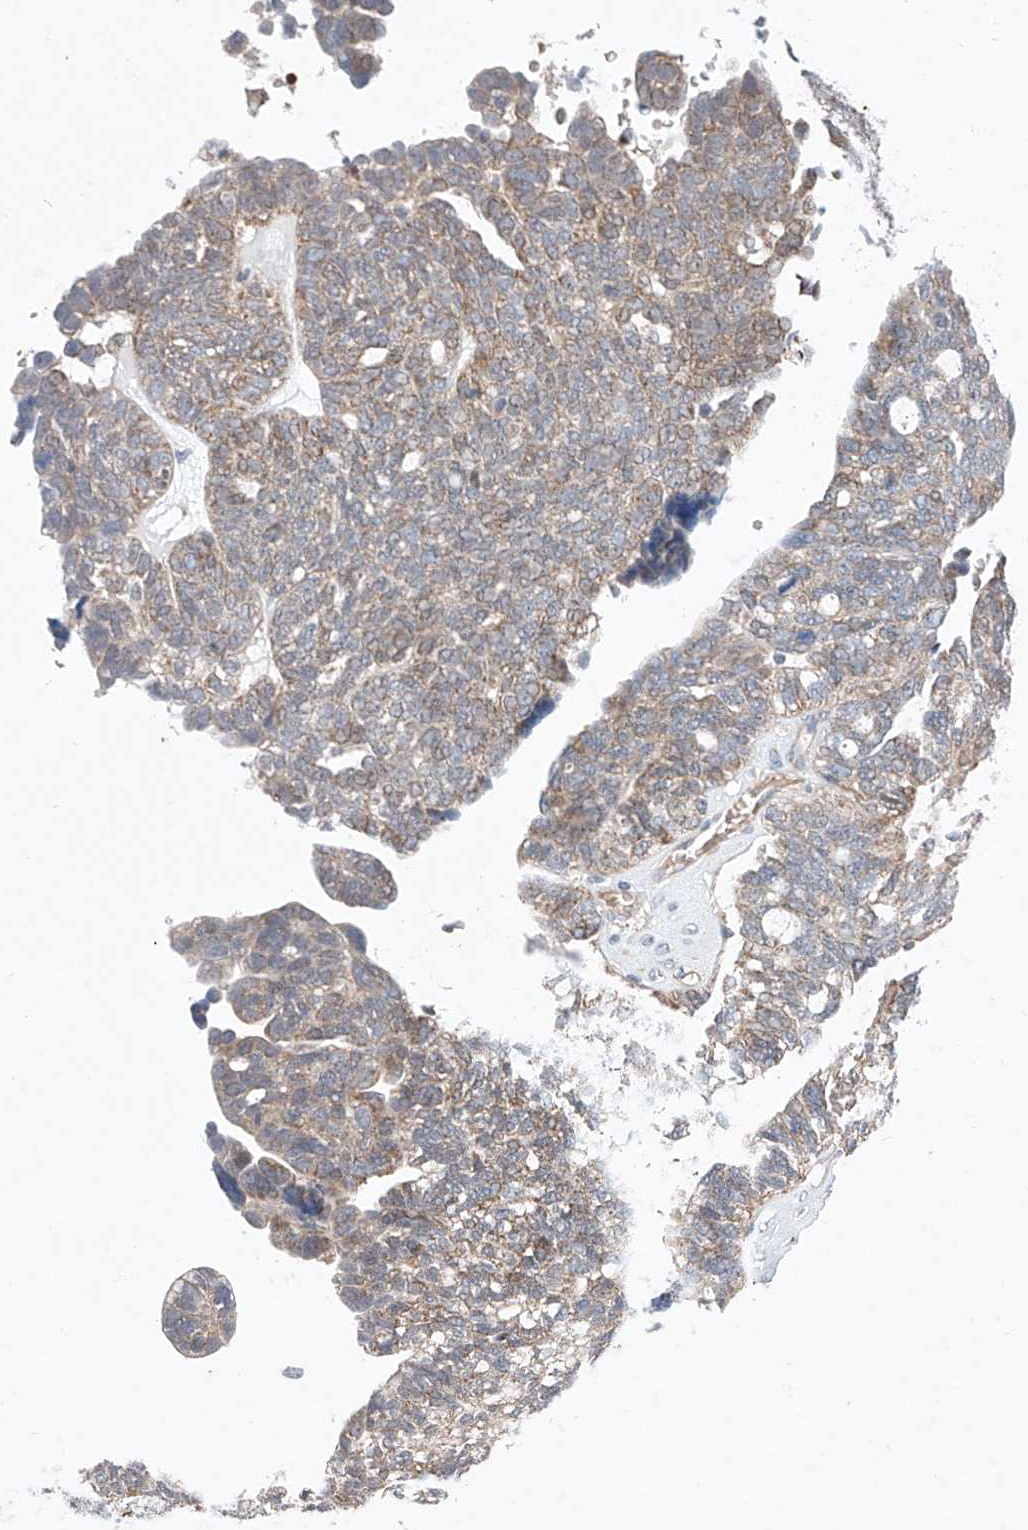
{"staining": {"intensity": "weak", "quantity": ">75%", "location": "cytoplasmic/membranous"}, "tissue": "ovarian cancer", "cell_type": "Tumor cells", "image_type": "cancer", "snomed": [{"axis": "morphology", "description": "Cystadenocarcinoma, serous, NOS"}, {"axis": "topography", "description": "Ovary"}], "caption": "Human ovarian serous cystadenocarcinoma stained for a protein (brown) demonstrates weak cytoplasmic/membranous positive staining in approximately >75% of tumor cells.", "gene": "FASTK", "patient": {"sex": "female", "age": 79}}